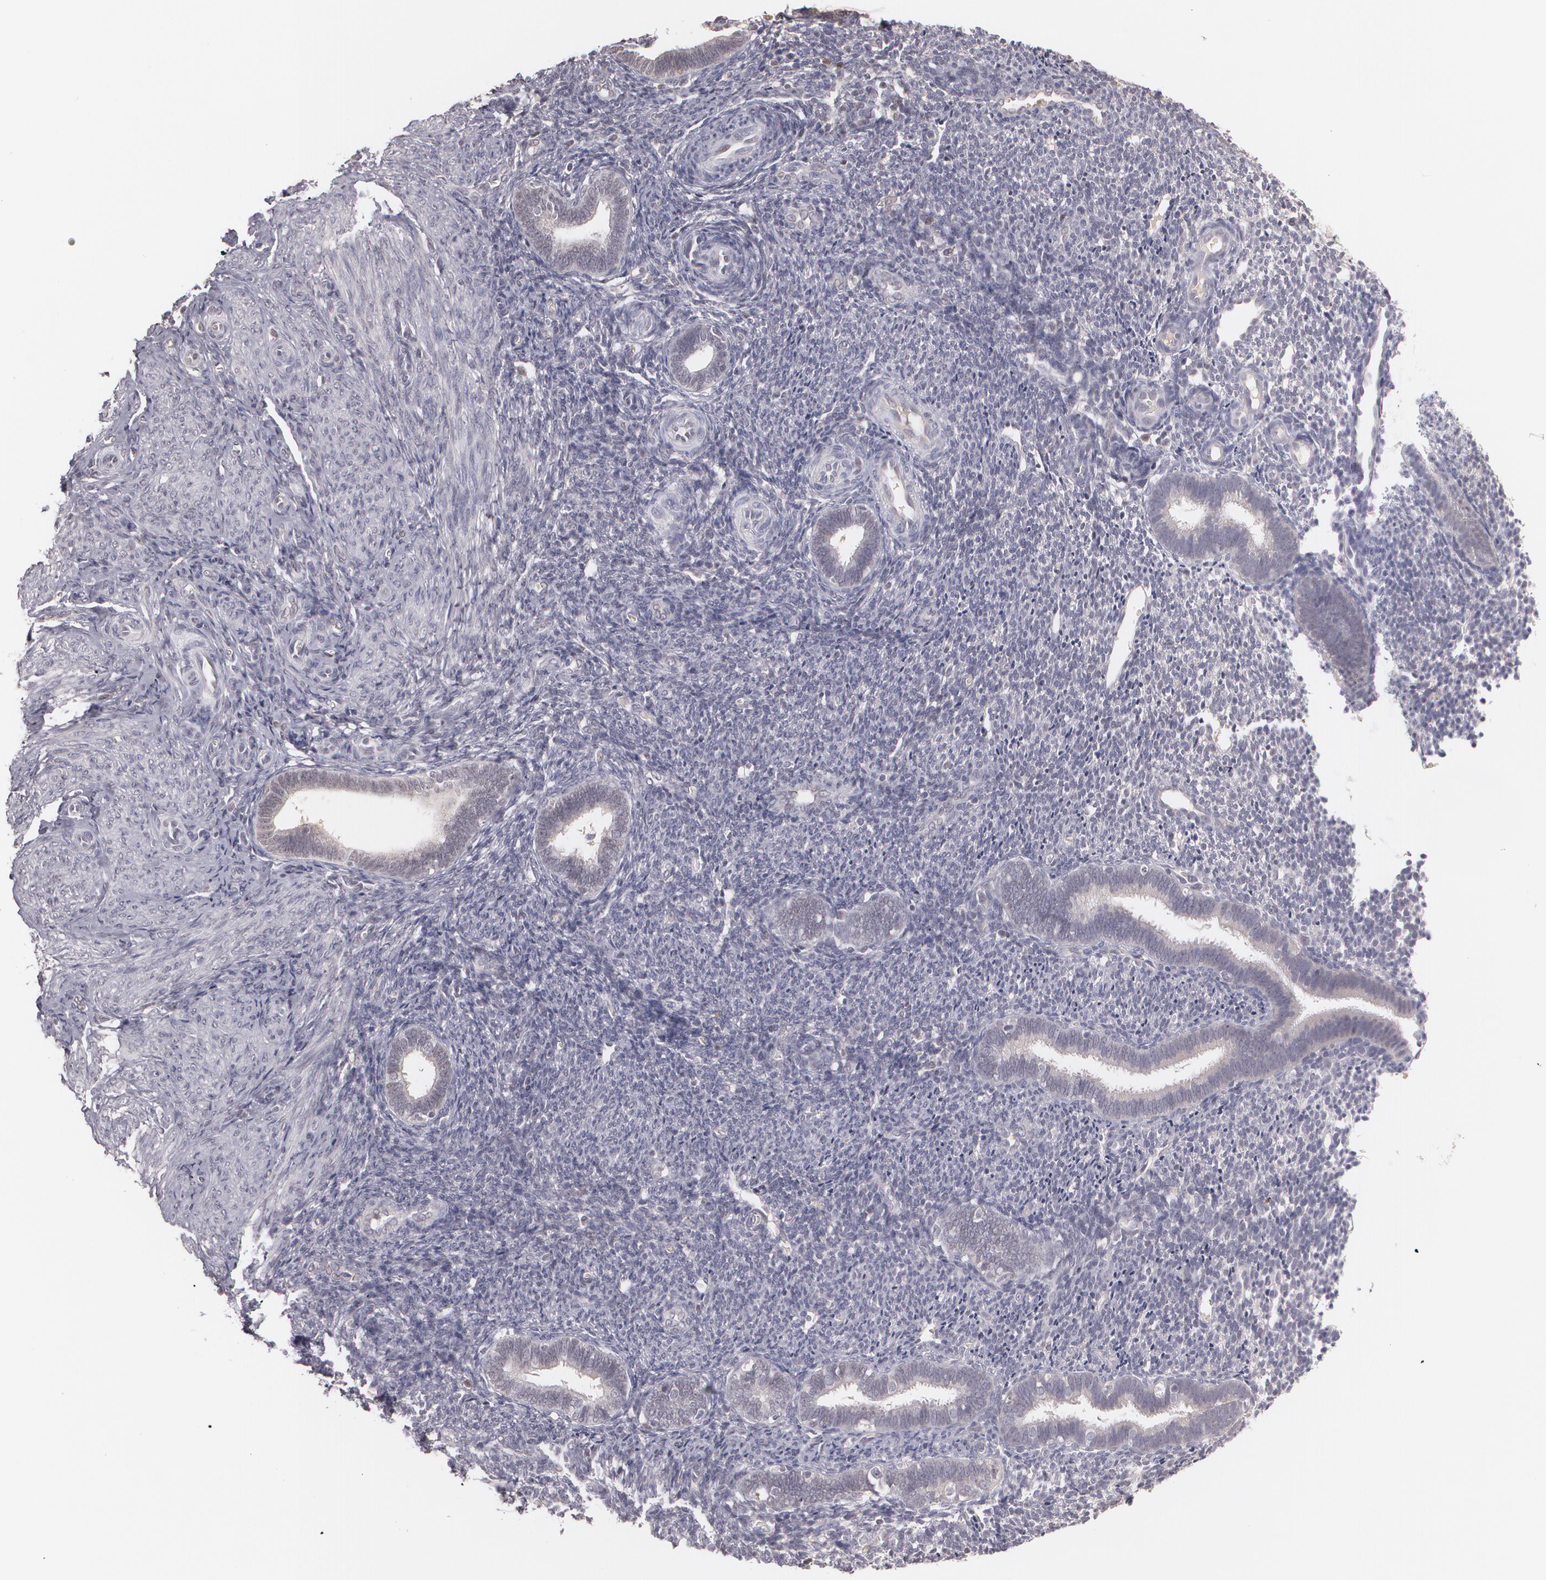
{"staining": {"intensity": "weak", "quantity": "<25%", "location": "cytoplasmic/membranous"}, "tissue": "endometrium", "cell_type": "Cells in endometrial stroma", "image_type": "normal", "snomed": [{"axis": "morphology", "description": "Normal tissue, NOS"}, {"axis": "topography", "description": "Endometrium"}], "caption": "This is a photomicrograph of immunohistochemistry staining of benign endometrium, which shows no staining in cells in endometrial stroma. (Stains: DAB immunohistochemistry (IHC) with hematoxylin counter stain, Microscopy: brightfield microscopy at high magnification).", "gene": "LRG1", "patient": {"sex": "female", "age": 27}}